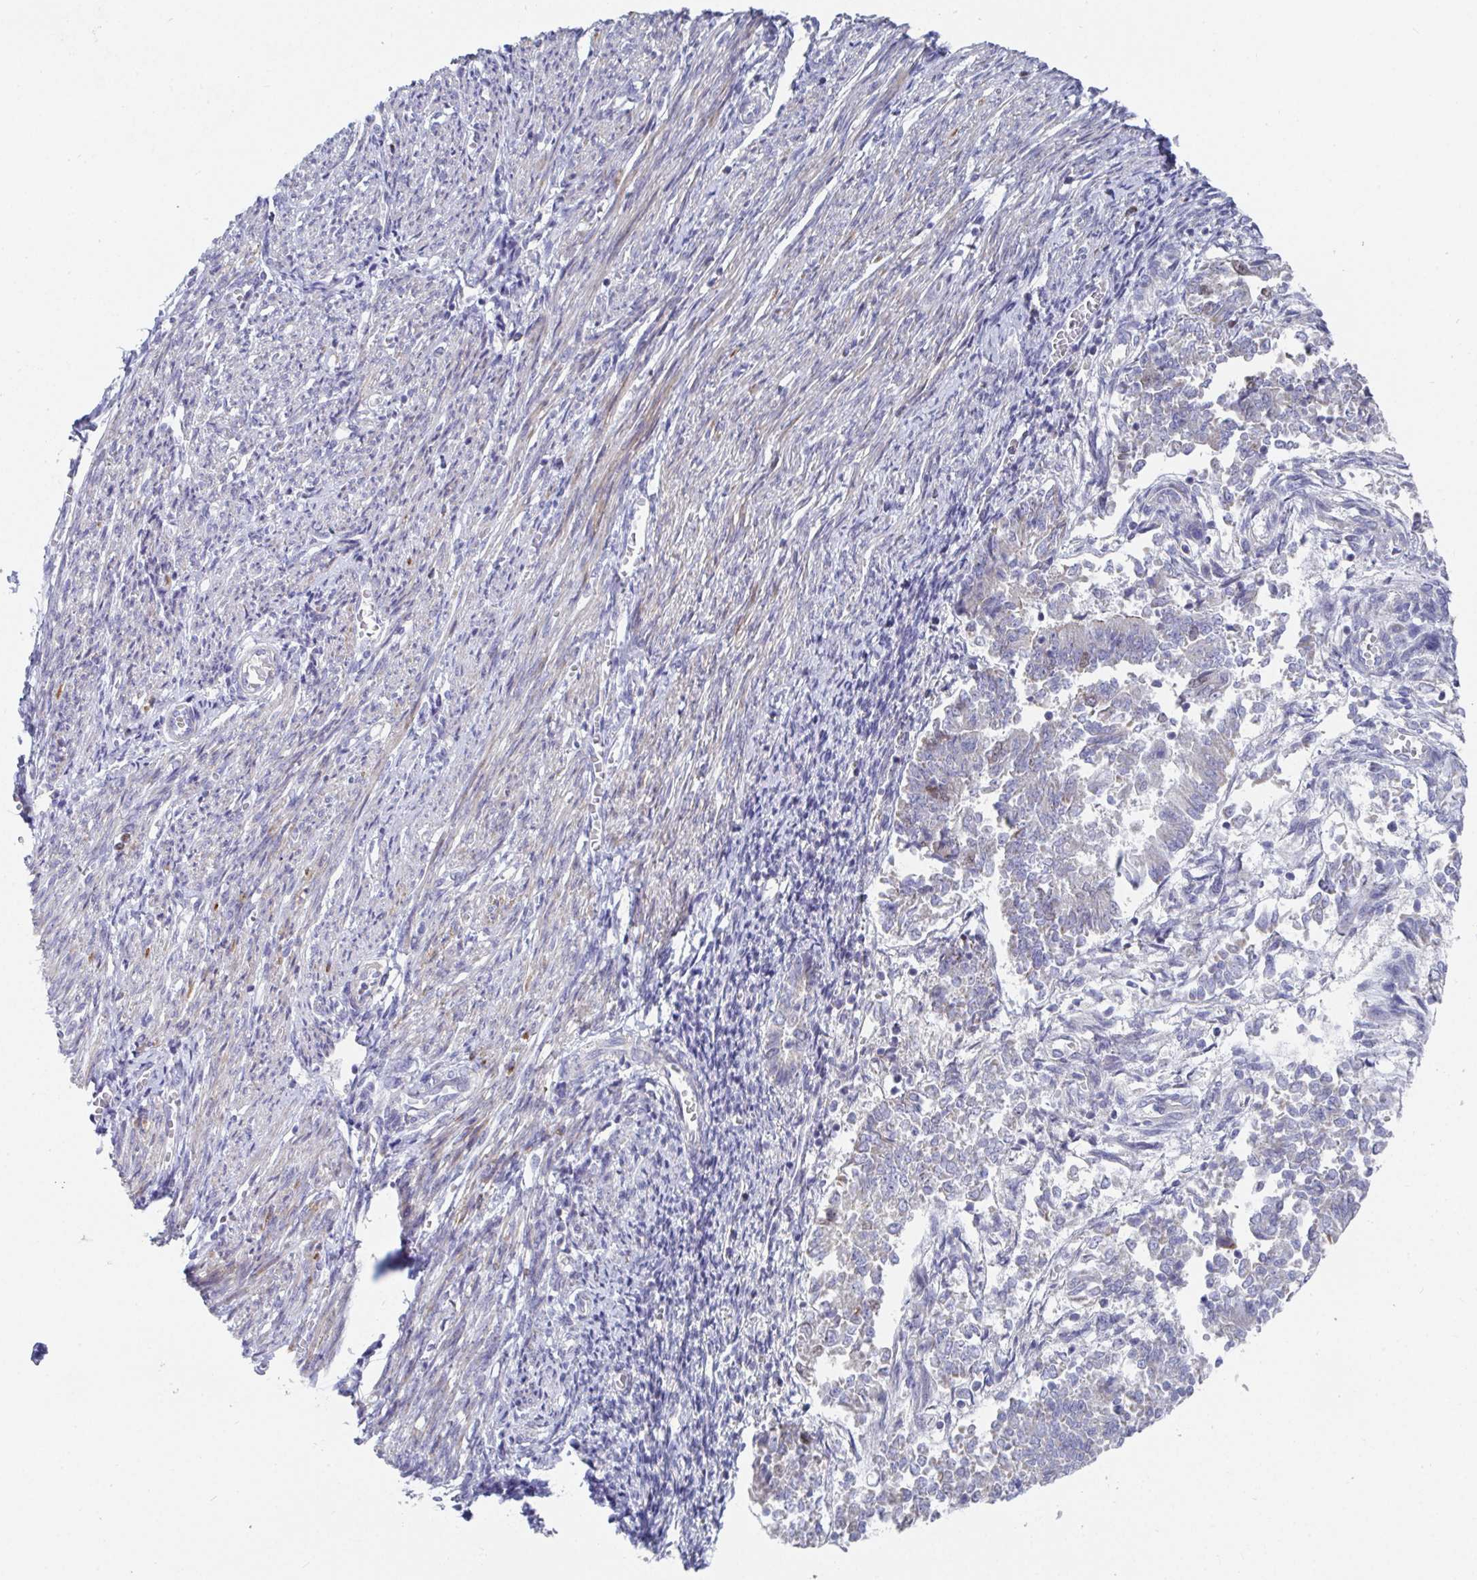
{"staining": {"intensity": "negative", "quantity": "none", "location": "none"}, "tissue": "endometrial cancer", "cell_type": "Tumor cells", "image_type": "cancer", "snomed": [{"axis": "morphology", "description": "Adenocarcinoma, NOS"}, {"axis": "topography", "description": "Endometrium"}], "caption": "A high-resolution image shows immunohistochemistry (IHC) staining of endometrial cancer (adenocarcinoma), which displays no significant positivity in tumor cells. (DAB (3,3'-diaminobenzidine) immunohistochemistry (IHC), high magnification).", "gene": "ATP5F1C", "patient": {"sex": "female", "age": 65}}